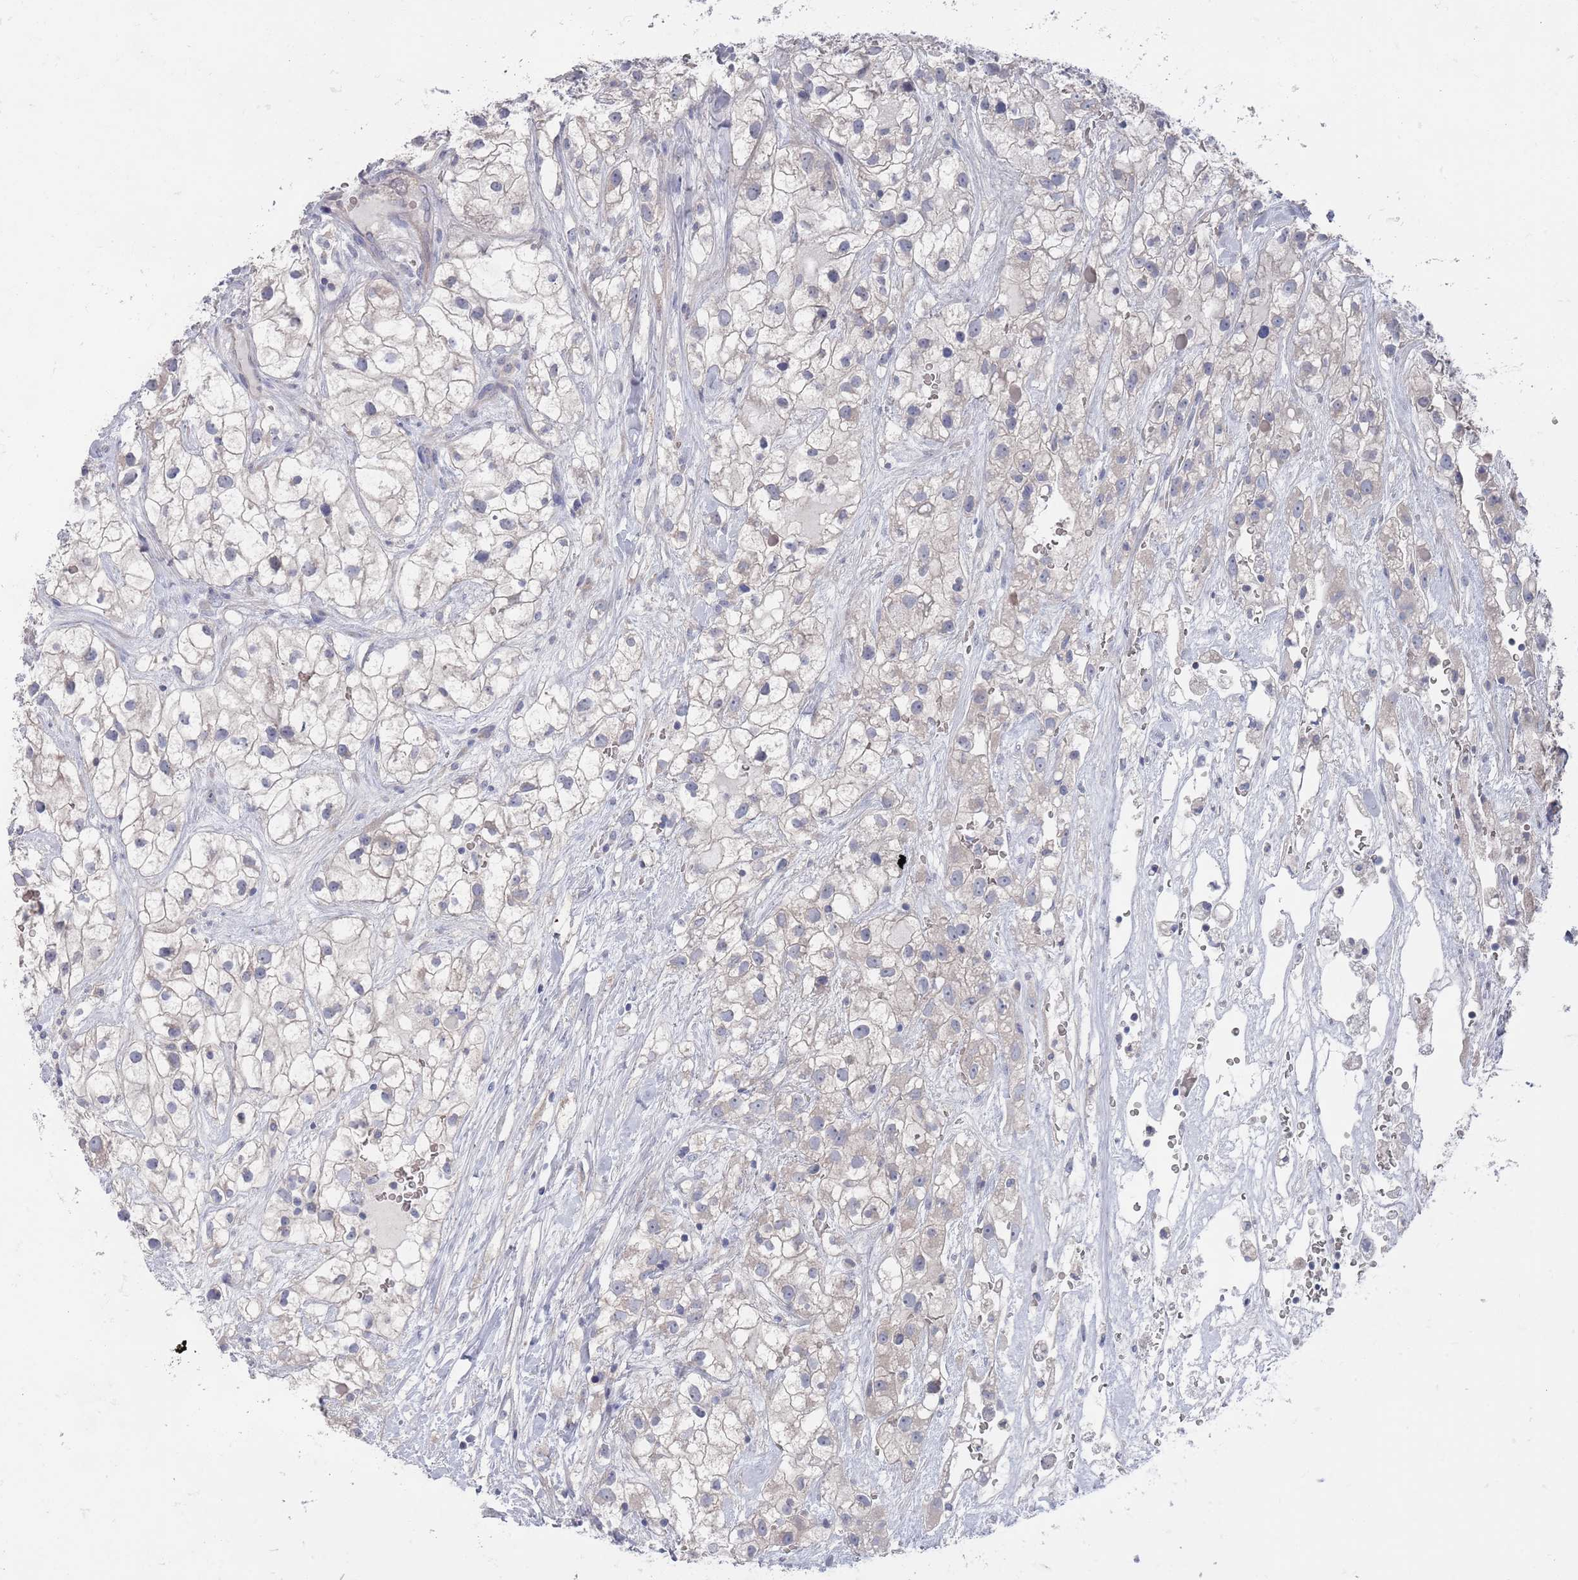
{"staining": {"intensity": "negative", "quantity": "none", "location": "none"}, "tissue": "renal cancer", "cell_type": "Tumor cells", "image_type": "cancer", "snomed": [{"axis": "morphology", "description": "Adenocarcinoma, NOS"}, {"axis": "topography", "description": "Kidney"}], "caption": "The immunohistochemistry photomicrograph has no significant expression in tumor cells of renal cancer tissue.", "gene": "TMCO3", "patient": {"sex": "male", "age": 59}}